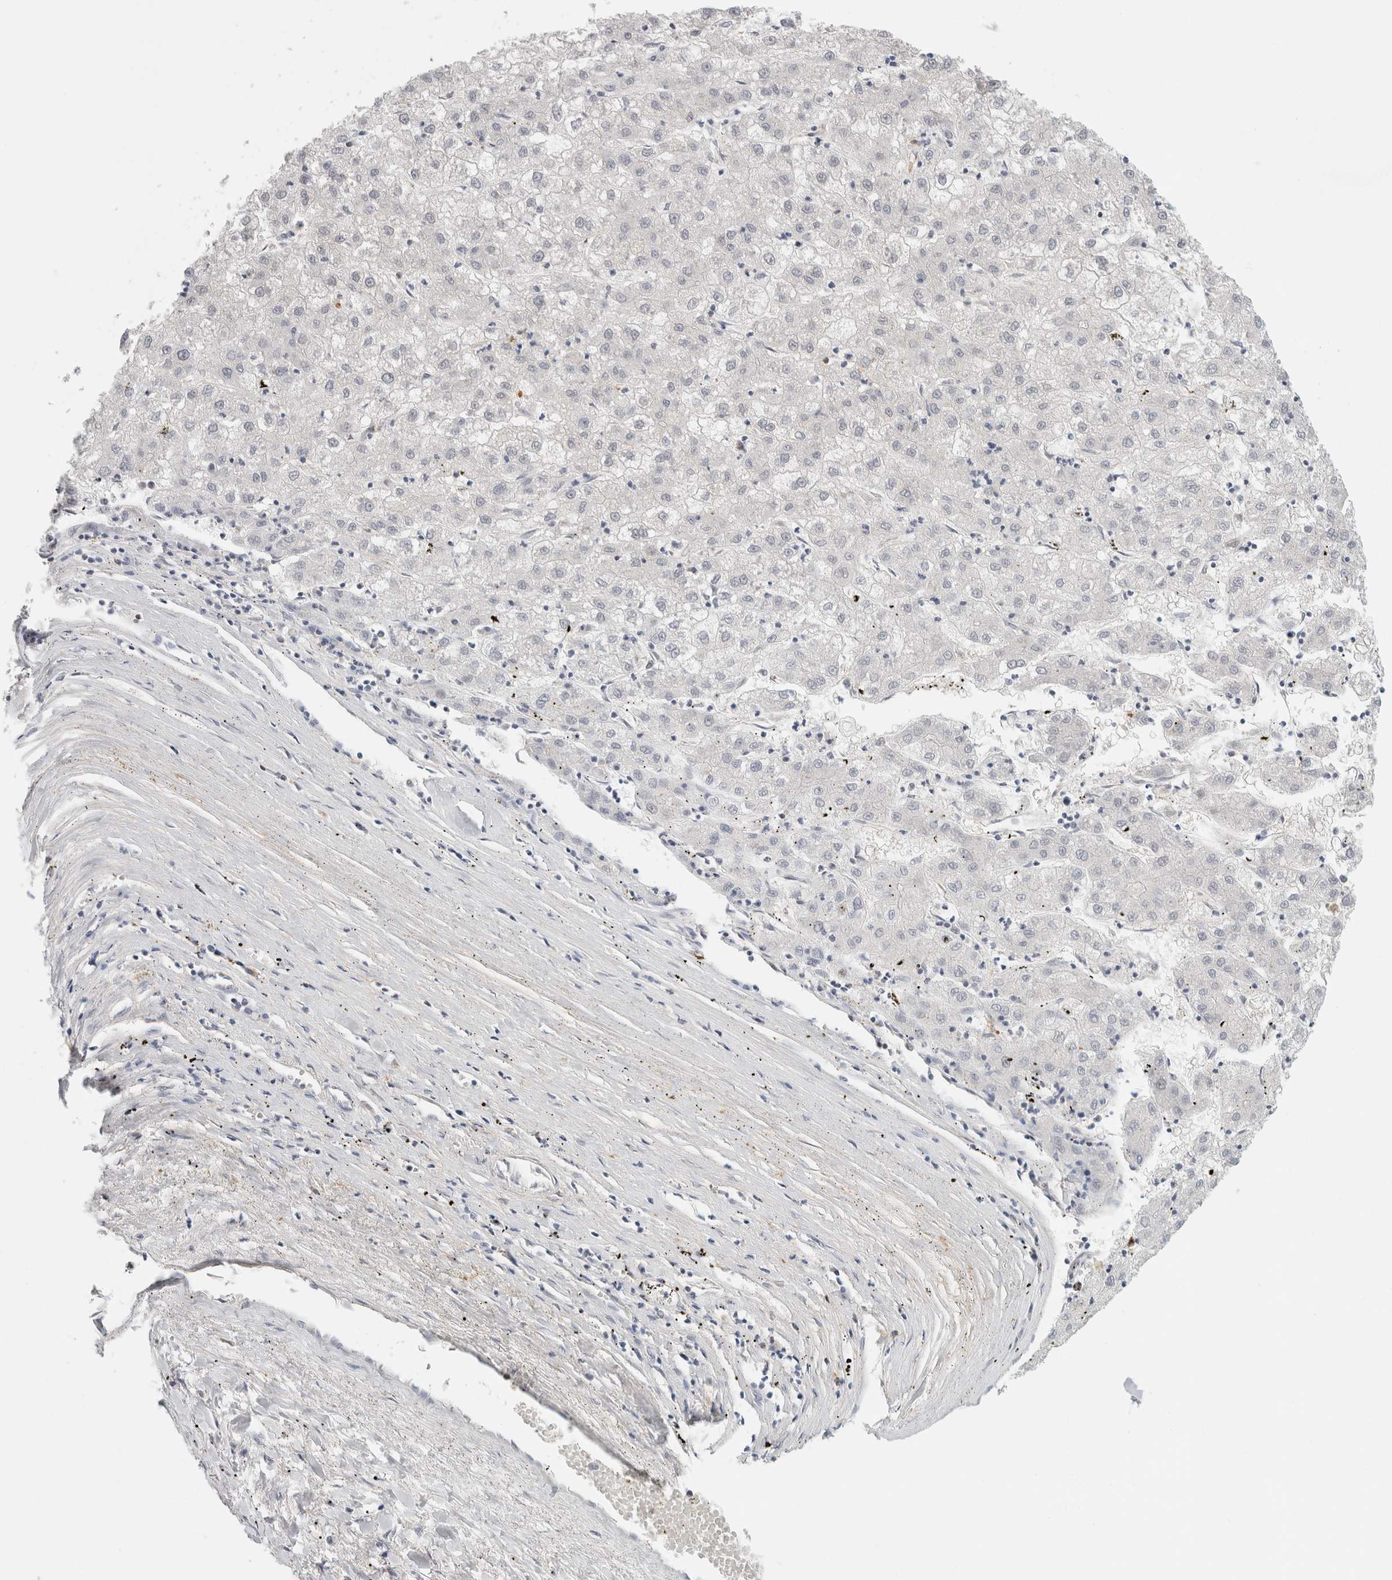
{"staining": {"intensity": "negative", "quantity": "none", "location": "none"}, "tissue": "liver cancer", "cell_type": "Tumor cells", "image_type": "cancer", "snomed": [{"axis": "morphology", "description": "Carcinoma, Hepatocellular, NOS"}, {"axis": "topography", "description": "Liver"}], "caption": "Liver cancer was stained to show a protein in brown. There is no significant expression in tumor cells.", "gene": "P2RY2", "patient": {"sex": "male", "age": 72}}